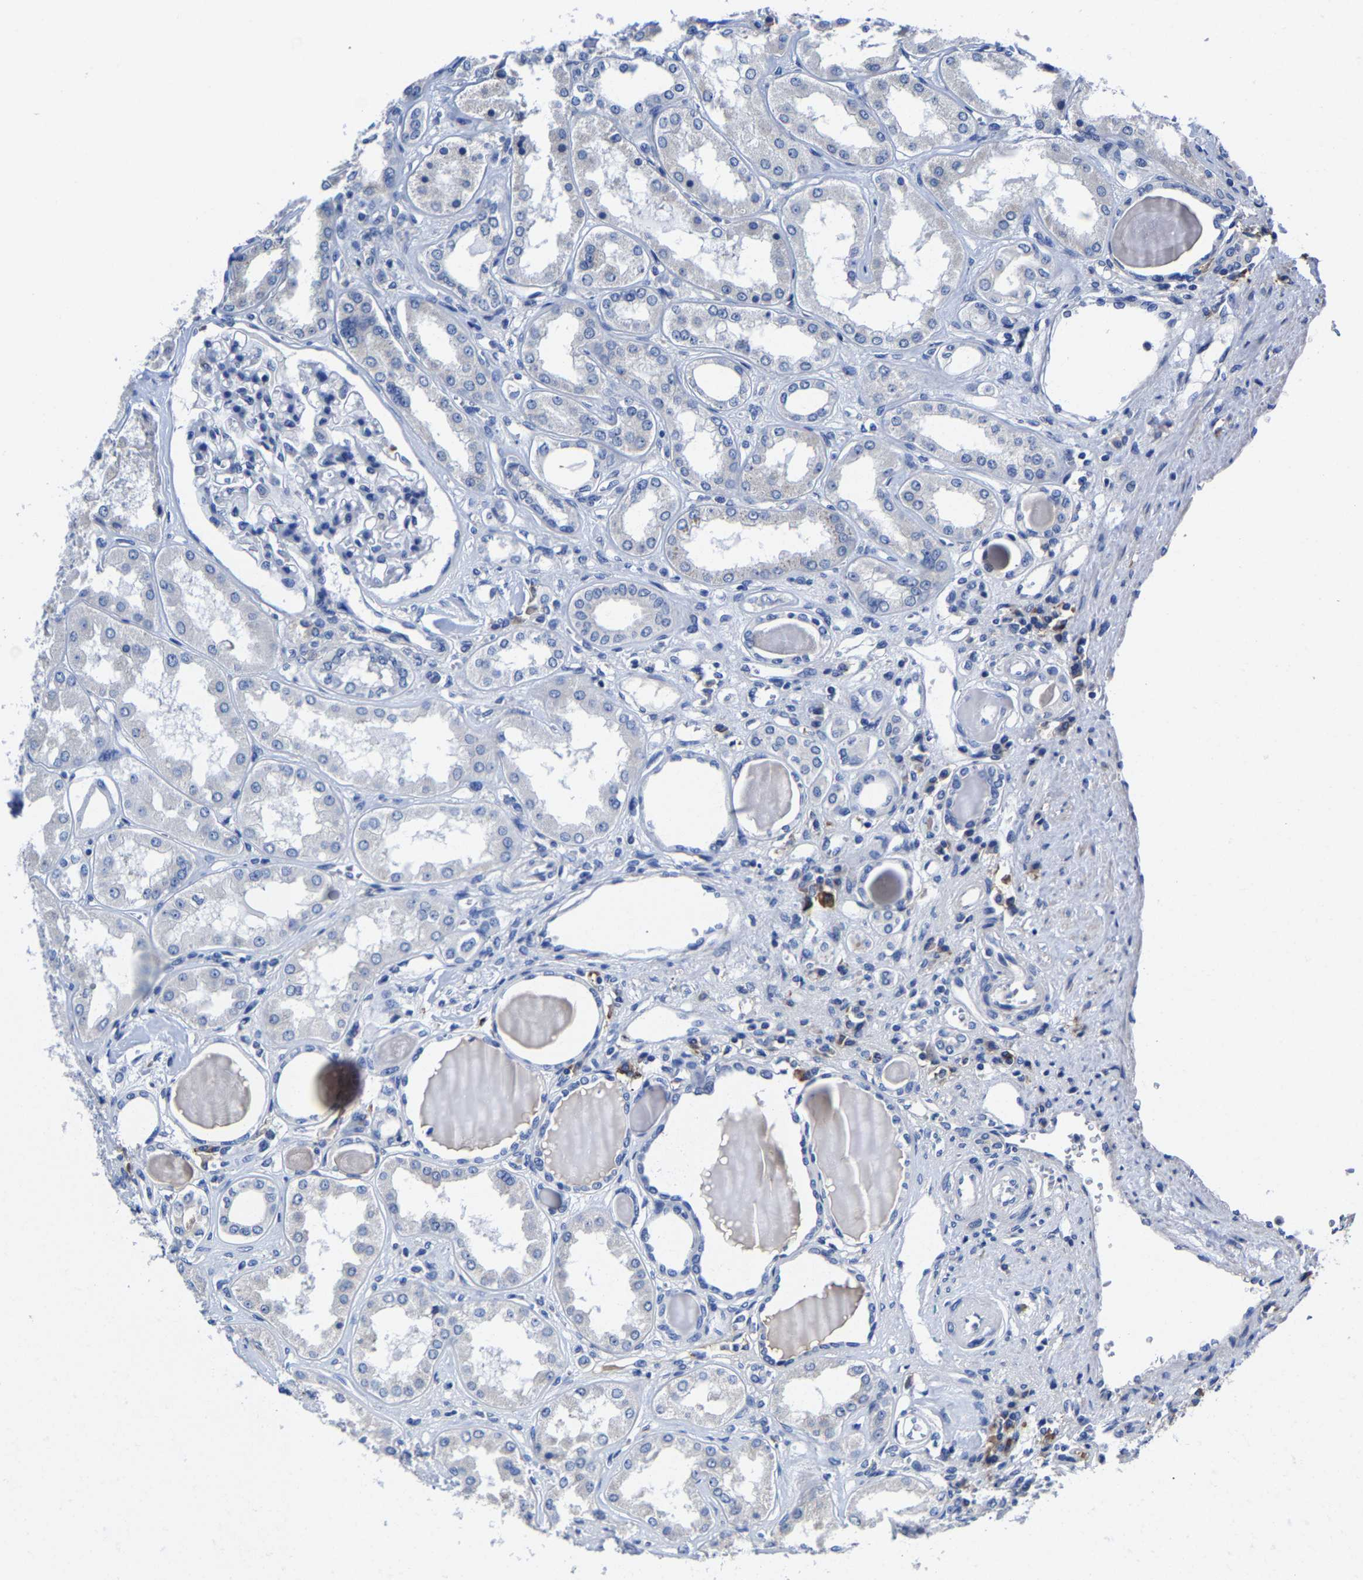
{"staining": {"intensity": "negative", "quantity": "none", "location": "none"}, "tissue": "kidney", "cell_type": "Cells in glomeruli", "image_type": "normal", "snomed": [{"axis": "morphology", "description": "Normal tissue, NOS"}, {"axis": "topography", "description": "Kidney"}], "caption": "This photomicrograph is of unremarkable kidney stained with IHC to label a protein in brown with the nuclei are counter-stained blue. There is no positivity in cells in glomeruli.", "gene": "SRPK2", "patient": {"sex": "female", "age": 56}}